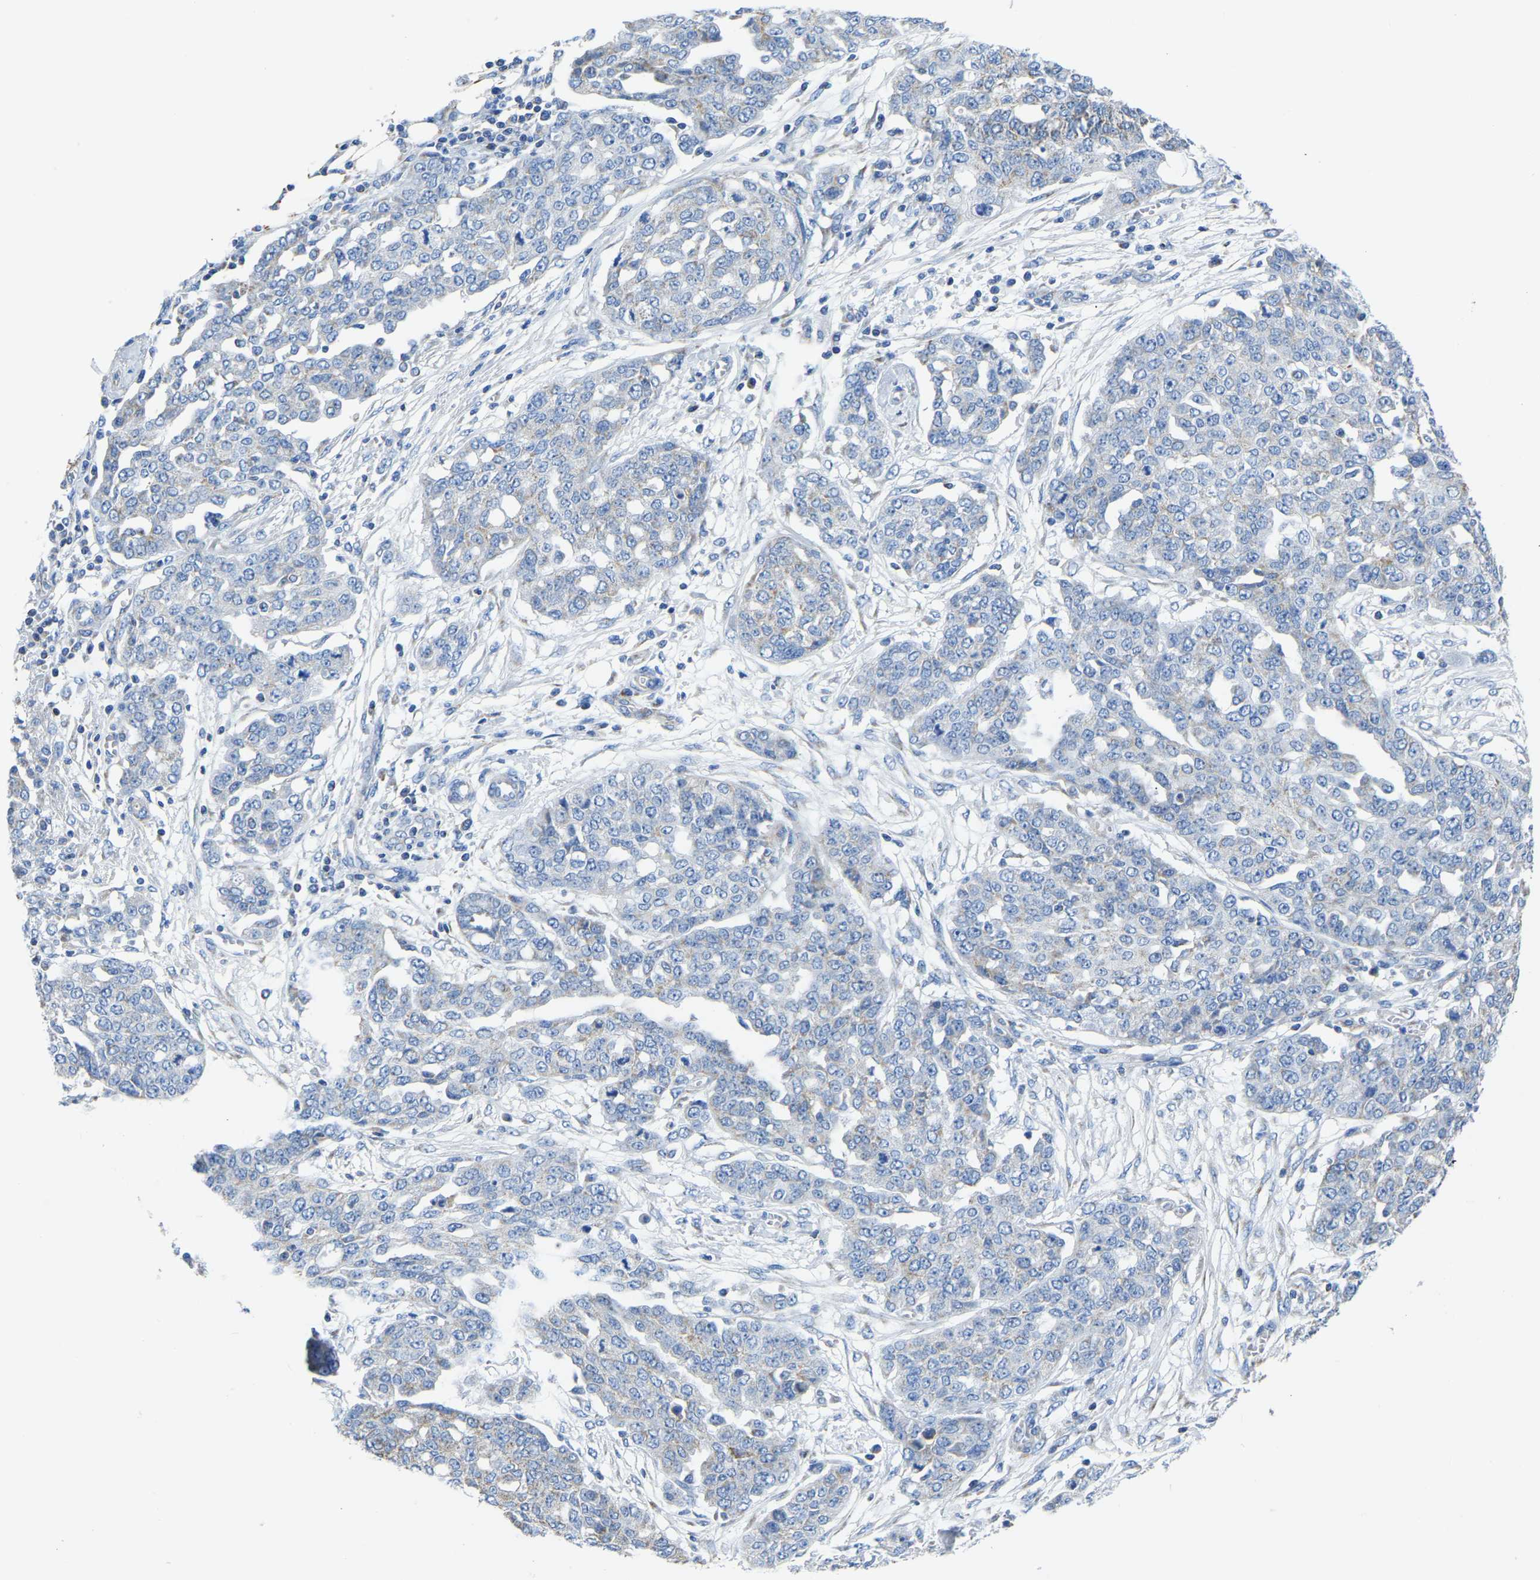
{"staining": {"intensity": "negative", "quantity": "none", "location": "none"}, "tissue": "ovarian cancer", "cell_type": "Tumor cells", "image_type": "cancer", "snomed": [{"axis": "morphology", "description": "Cystadenocarcinoma, serous, NOS"}, {"axis": "topography", "description": "Soft tissue"}, {"axis": "topography", "description": "Ovary"}], "caption": "High magnification brightfield microscopy of ovarian serous cystadenocarcinoma stained with DAB (brown) and counterstained with hematoxylin (blue): tumor cells show no significant expression.", "gene": "ETFA", "patient": {"sex": "female", "age": 57}}